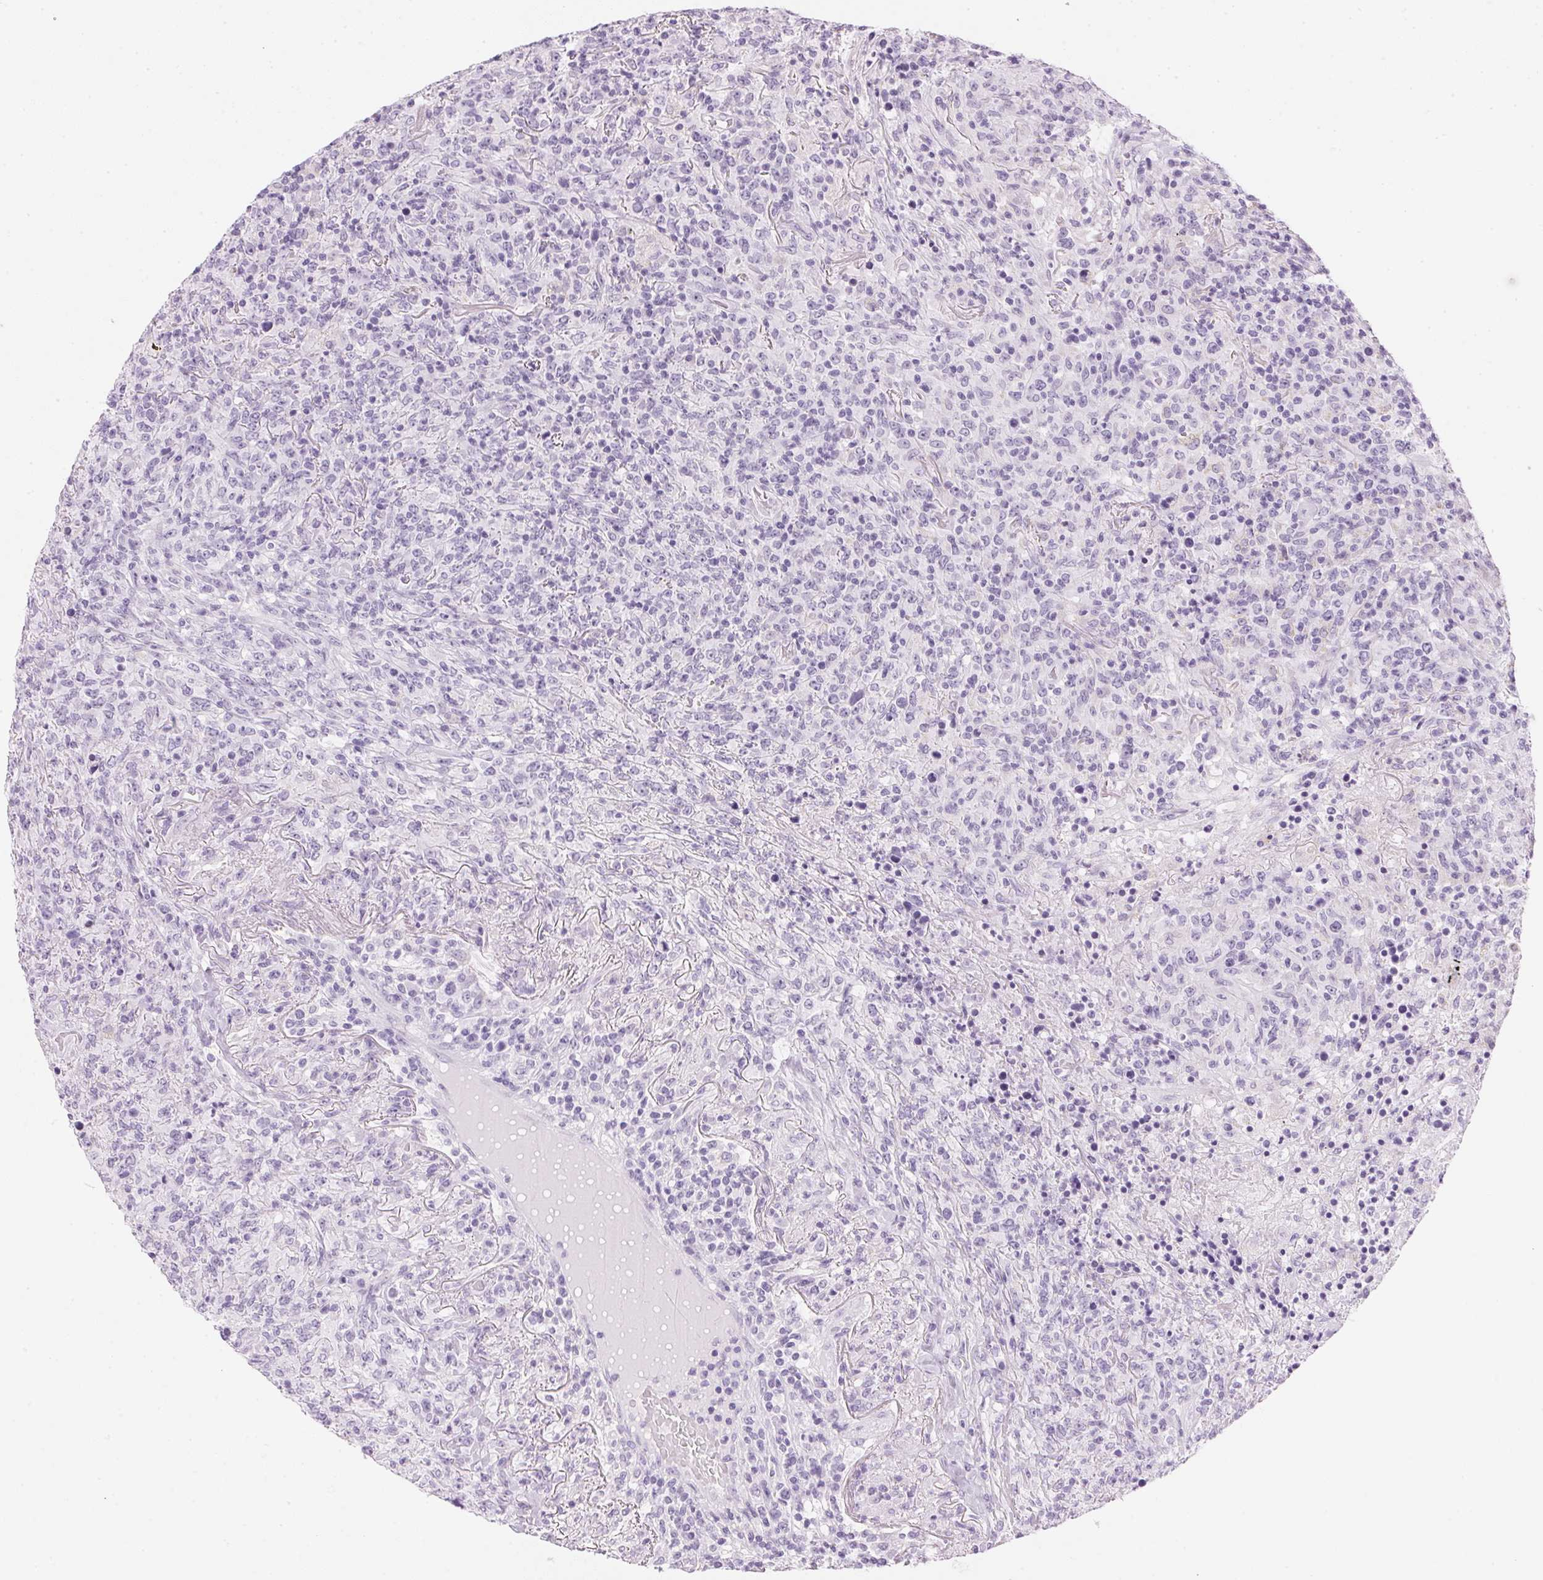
{"staining": {"intensity": "negative", "quantity": "none", "location": "none"}, "tissue": "lymphoma", "cell_type": "Tumor cells", "image_type": "cancer", "snomed": [{"axis": "morphology", "description": "Malignant lymphoma, non-Hodgkin's type, High grade"}, {"axis": "topography", "description": "Lung"}], "caption": "DAB immunohistochemical staining of lymphoma shows no significant staining in tumor cells.", "gene": "IGFBP1", "patient": {"sex": "male", "age": 79}}